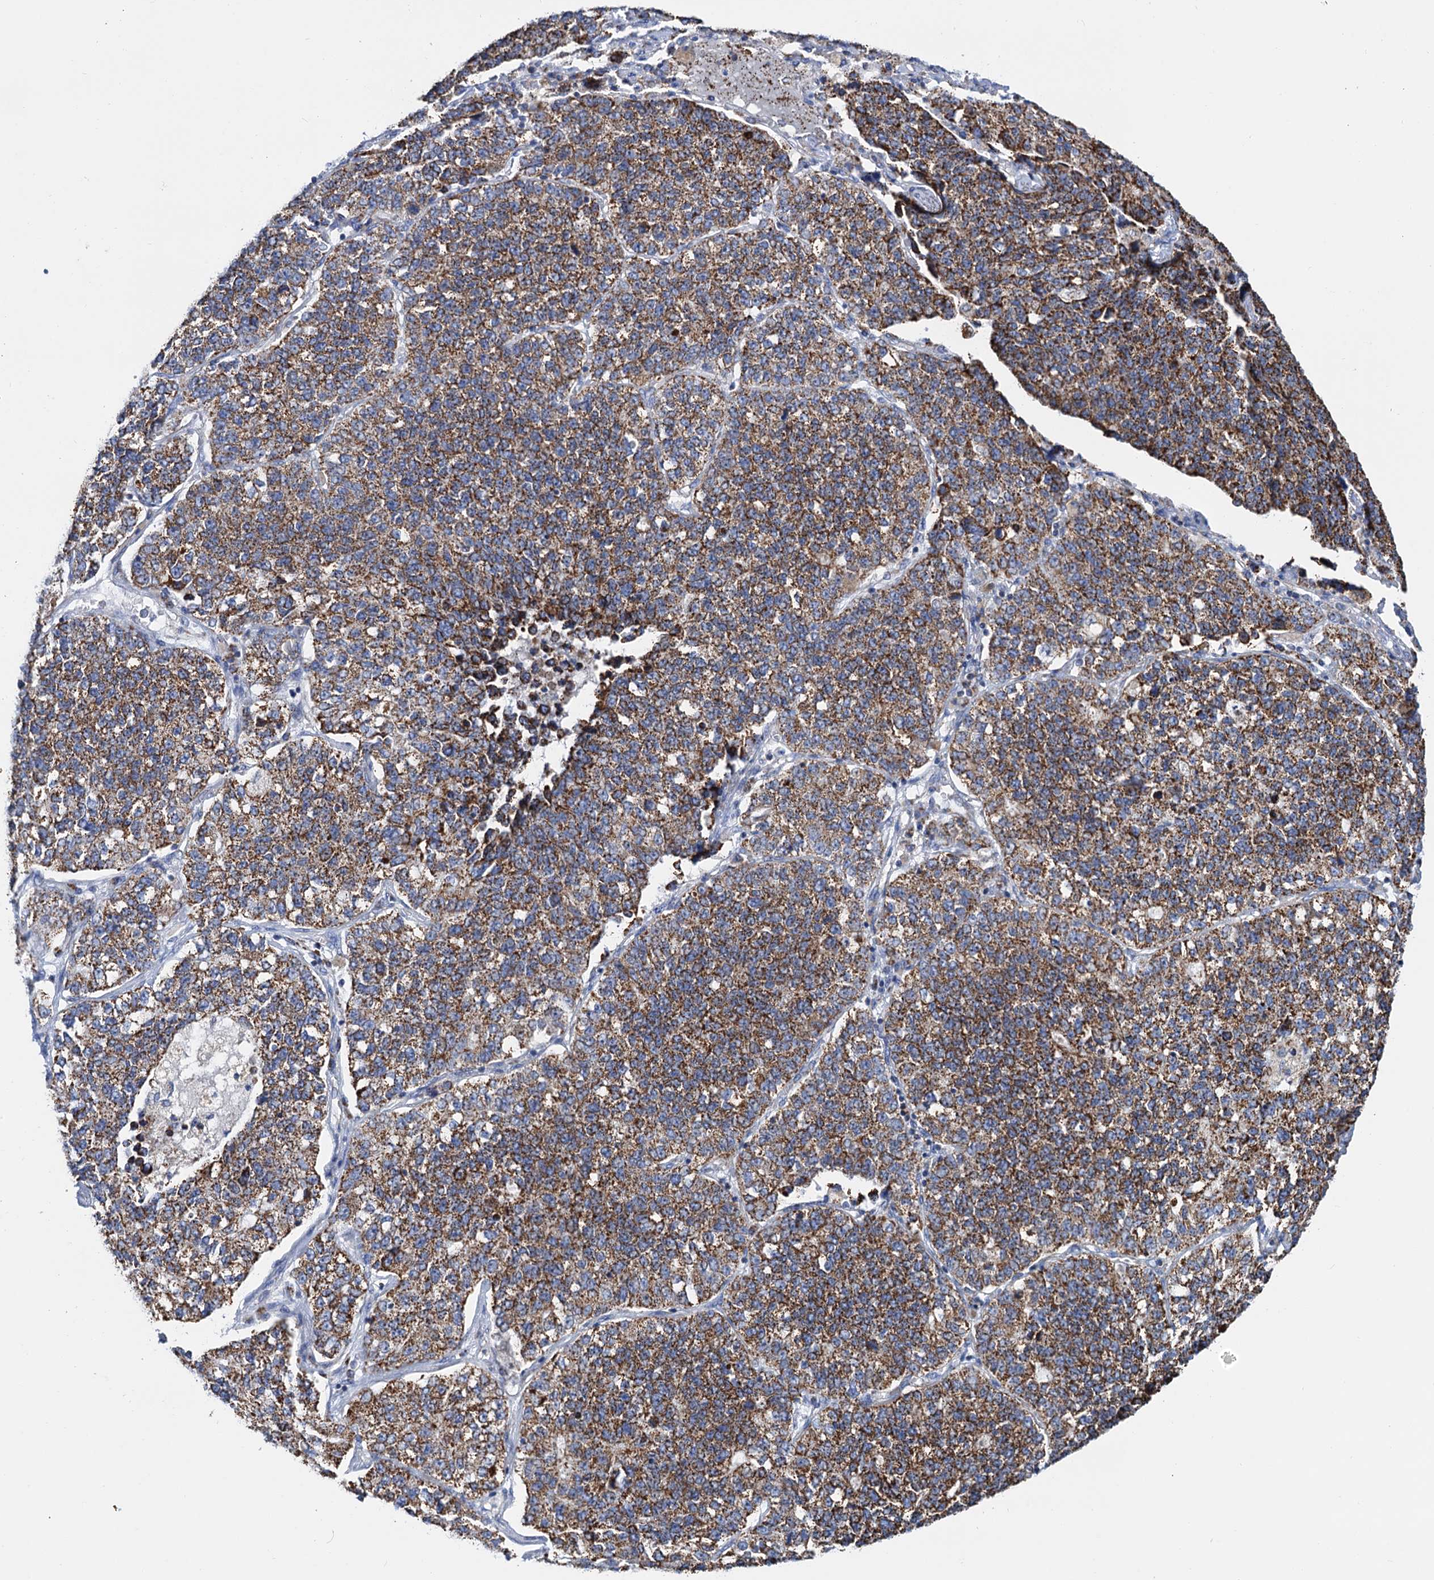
{"staining": {"intensity": "strong", "quantity": ">75%", "location": "cytoplasmic/membranous"}, "tissue": "lung cancer", "cell_type": "Tumor cells", "image_type": "cancer", "snomed": [{"axis": "morphology", "description": "Adenocarcinoma, NOS"}, {"axis": "topography", "description": "Lung"}], "caption": "Lung cancer was stained to show a protein in brown. There is high levels of strong cytoplasmic/membranous positivity in about >75% of tumor cells.", "gene": "C2CD3", "patient": {"sex": "male", "age": 49}}